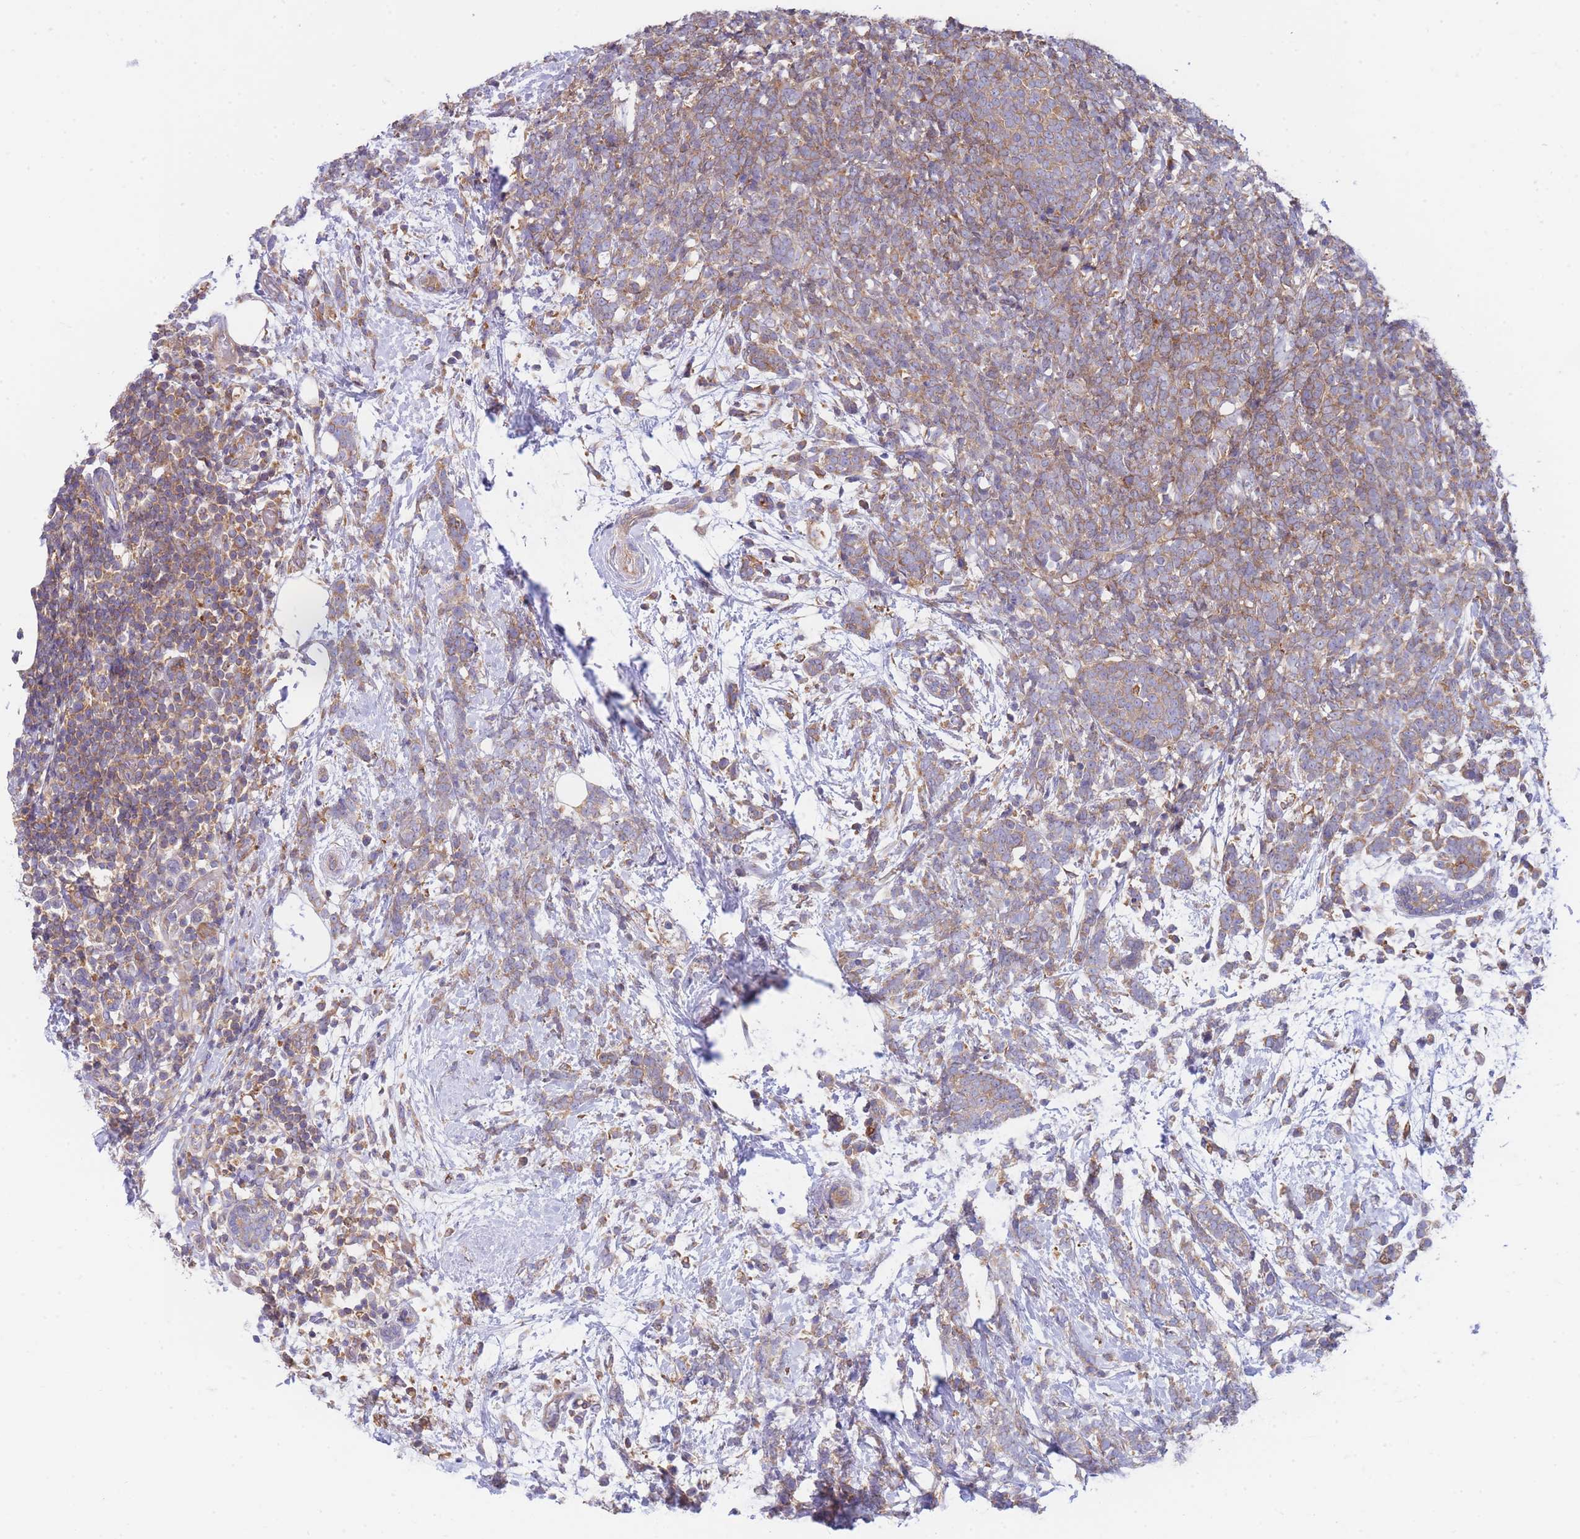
{"staining": {"intensity": "moderate", "quantity": ">75%", "location": "cytoplasmic/membranous"}, "tissue": "breast cancer", "cell_type": "Tumor cells", "image_type": "cancer", "snomed": [{"axis": "morphology", "description": "Lobular carcinoma"}, {"axis": "topography", "description": "Breast"}], "caption": "Moderate cytoplasmic/membranous expression for a protein is appreciated in approximately >75% of tumor cells of lobular carcinoma (breast) using immunohistochemistry.", "gene": "SH2B2", "patient": {"sex": "female", "age": 58}}